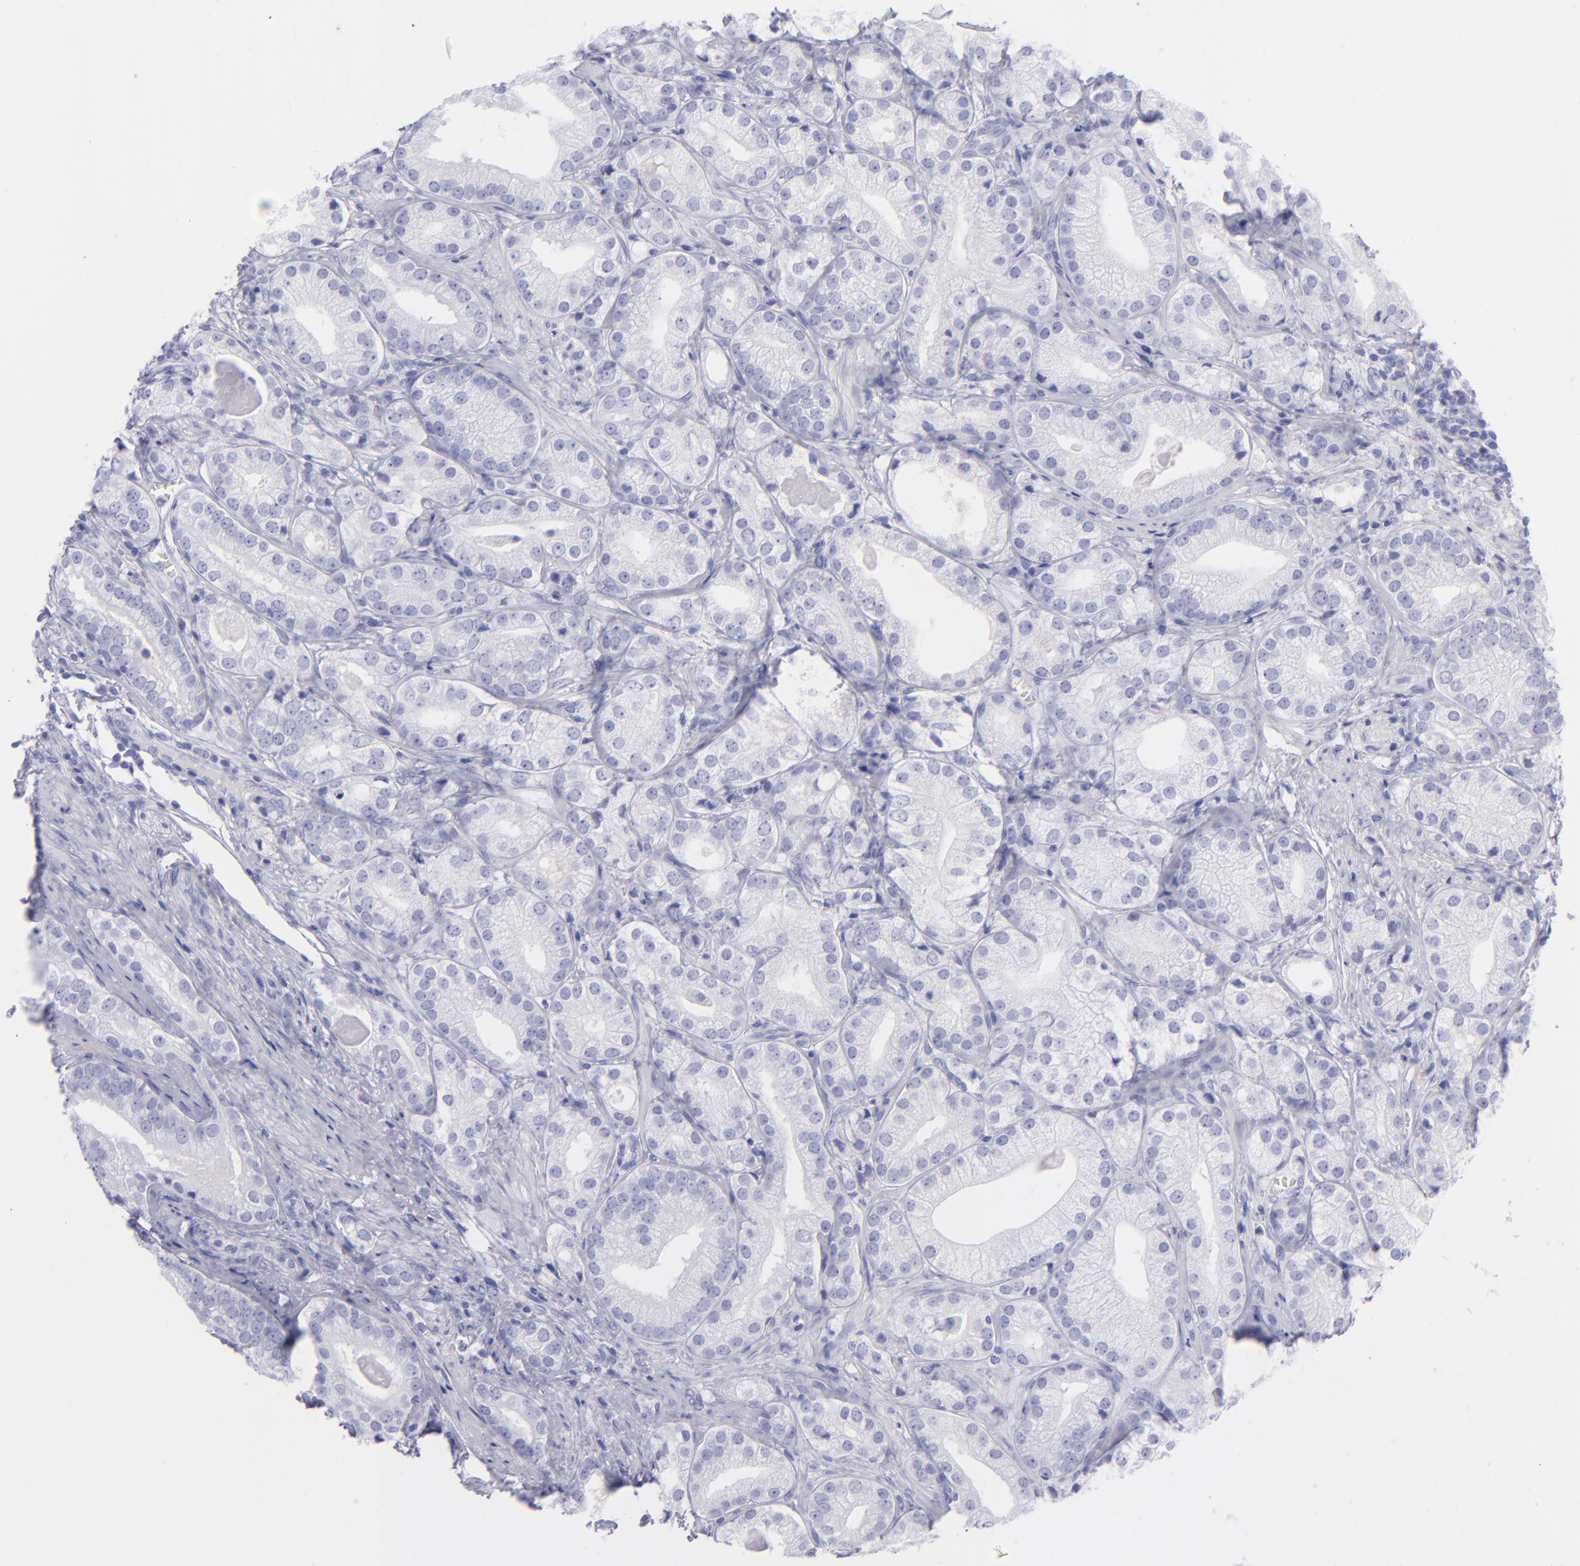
{"staining": {"intensity": "negative", "quantity": "none", "location": "none"}, "tissue": "prostate cancer", "cell_type": "Tumor cells", "image_type": "cancer", "snomed": [{"axis": "morphology", "description": "Adenocarcinoma, Low grade"}, {"axis": "topography", "description": "Prostate"}], "caption": "This photomicrograph is of prostate low-grade adenocarcinoma stained with immunohistochemistry (IHC) to label a protein in brown with the nuclei are counter-stained blue. There is no staining in tumor cells.", "gene": "SLC1A2", "patient": {"sex": "male", "age": 69}}